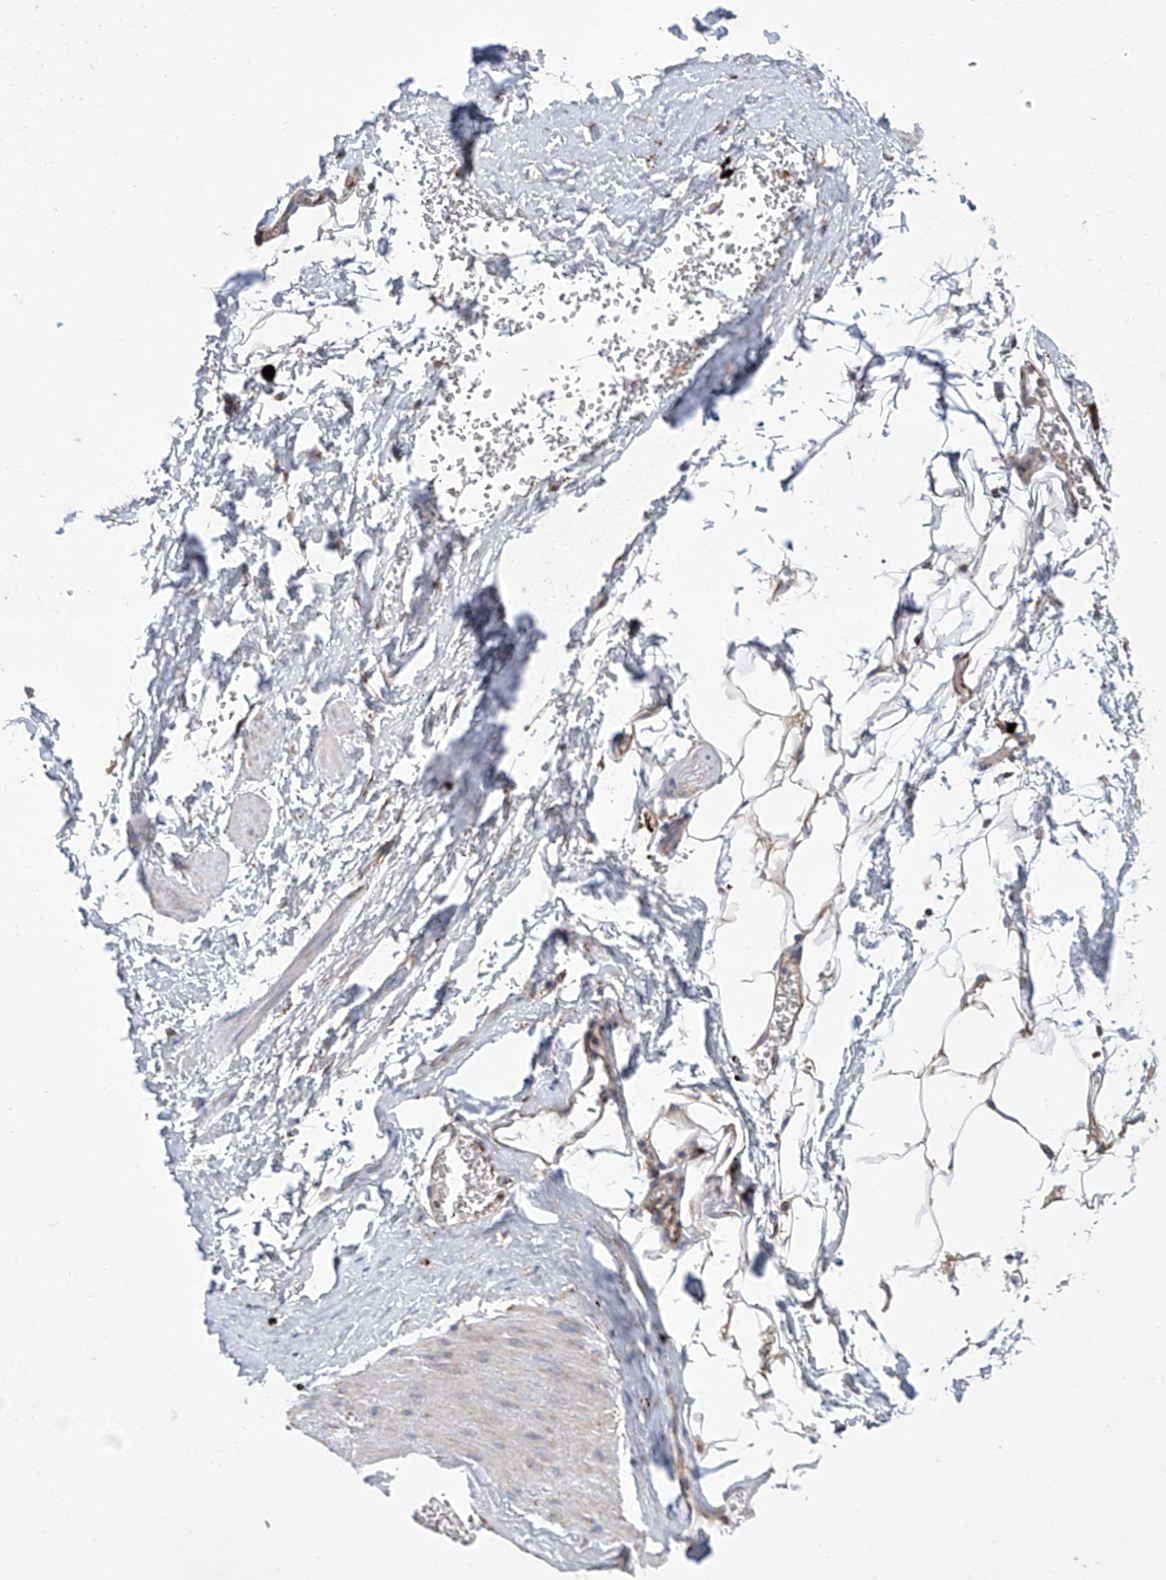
{"staining": {"intensity": "negative", "quantity": "none", "location": "none"}, "tissue": "adipose tissue", "cell_type": "Adipocytes", "image_type": "normal", "snomed": [{"axis": "morphology", "description": "Normal tissue, NOS"}, {"axis": "morphology", "description": "Adenocarcinoma, Low grade"}, {"axis": "topography", "description": "Prostate"}, {"axis": "topography", "description": "Peripheral nerve tissue"}], "caption": "Immunohistochemistry (IHC) of normal adipose tissue shows no staining in adipocytes.", "gene": "SENP2", "patient": {"sex": "male", "age": 63}}